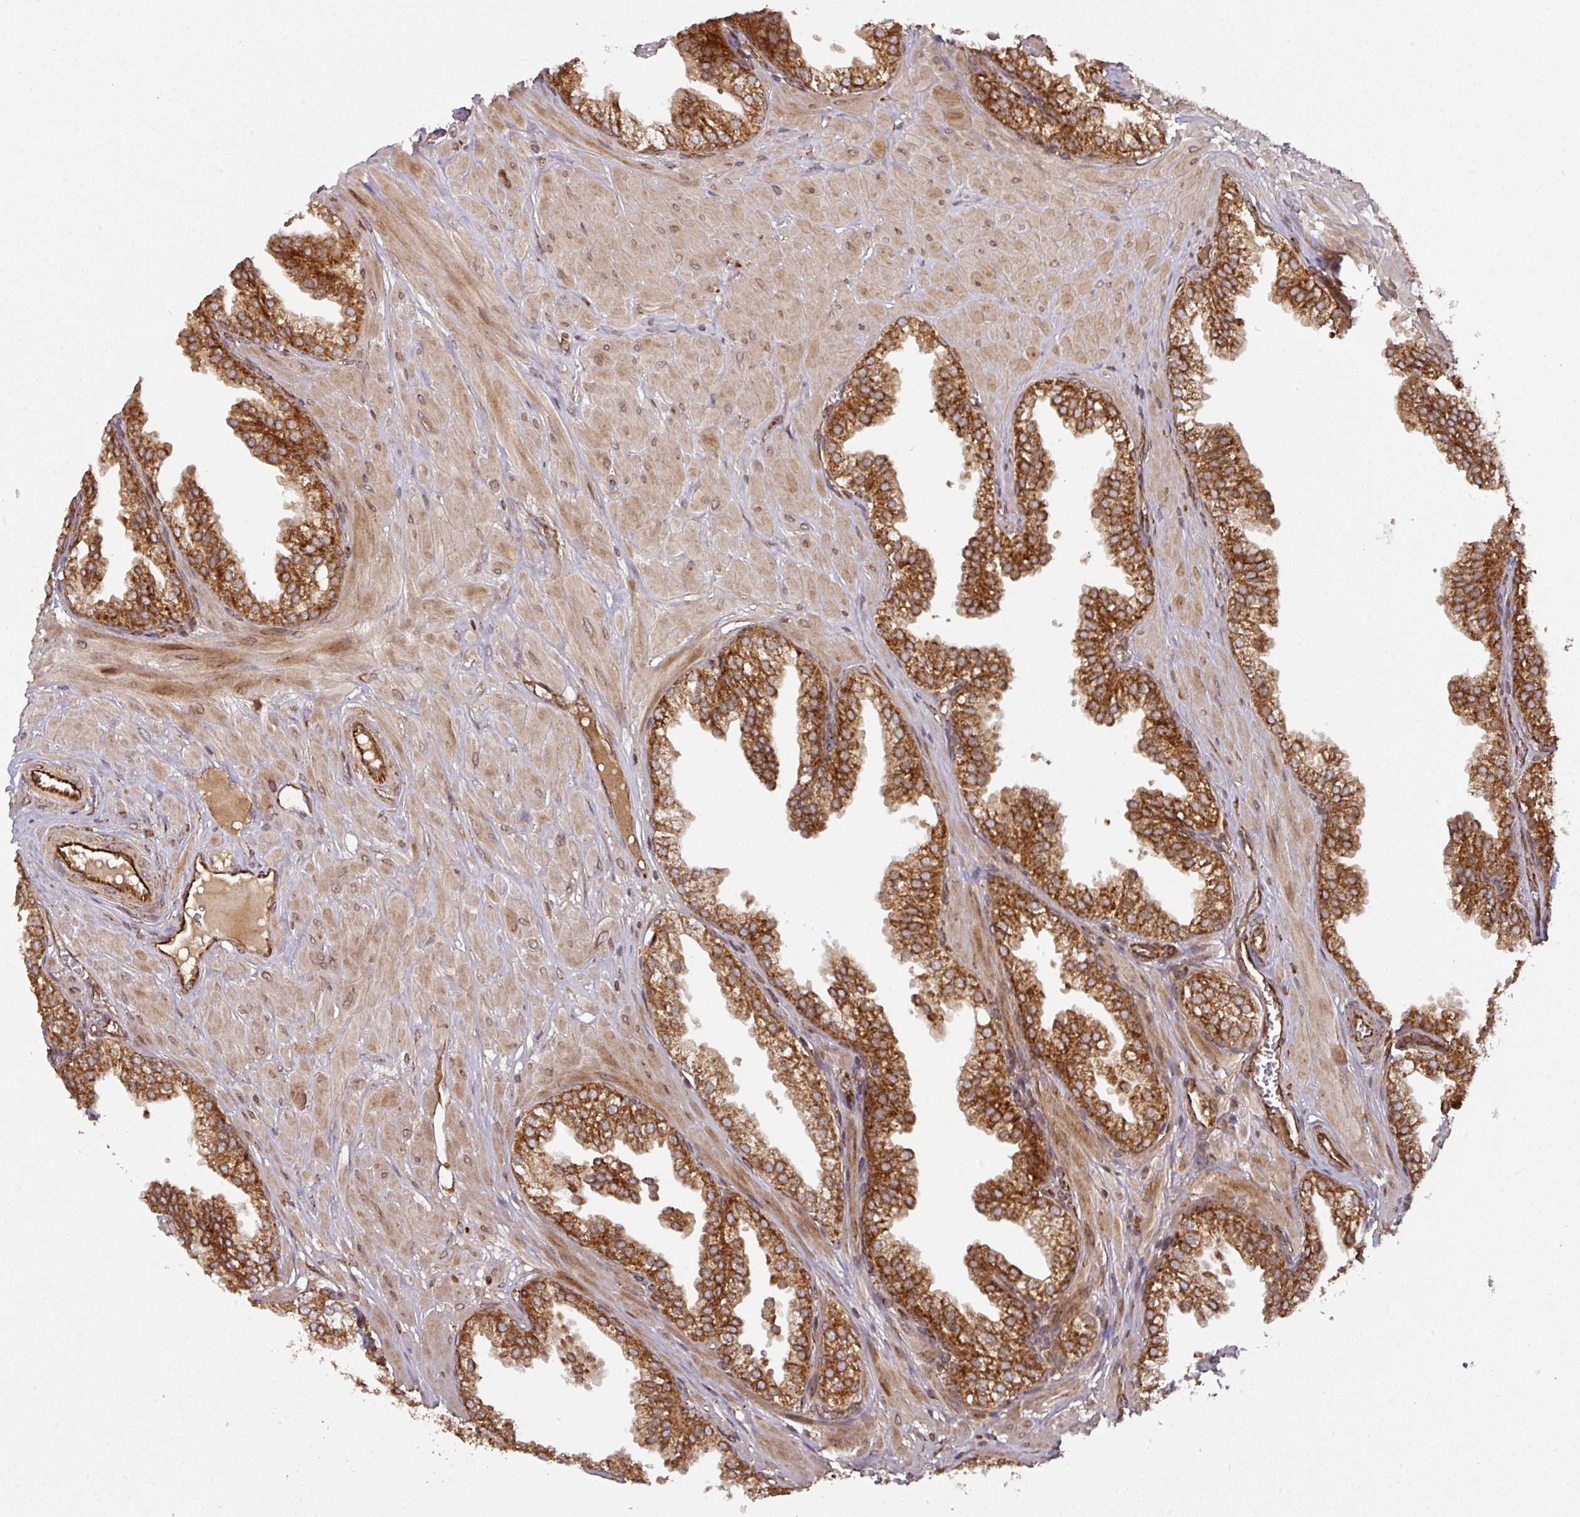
{"staining": {"intensity": "strong", "quantity": ">75%", "location": "cytoplasmic/membranous"}, "tissue": "prostate", "cell_type": "Glandular cells", "image_type": "normal", "snomed": [{"axis": "morphology", "description": "Normal tissue, NOS"}, {"axis": "topography", "description": "Prostate"}, {"axis": "topography", "description": "Peripheral nerve tissue"}], "caption": "DAB (3,3'-diaminobenzidine) immunohistochemical staining of normal prostate displays strong cytoplasmic/membranous protein positivity in about >75% of glandular cells.", "gene": "TRAP1", "patient": {"sex": "male", "age": 55}}